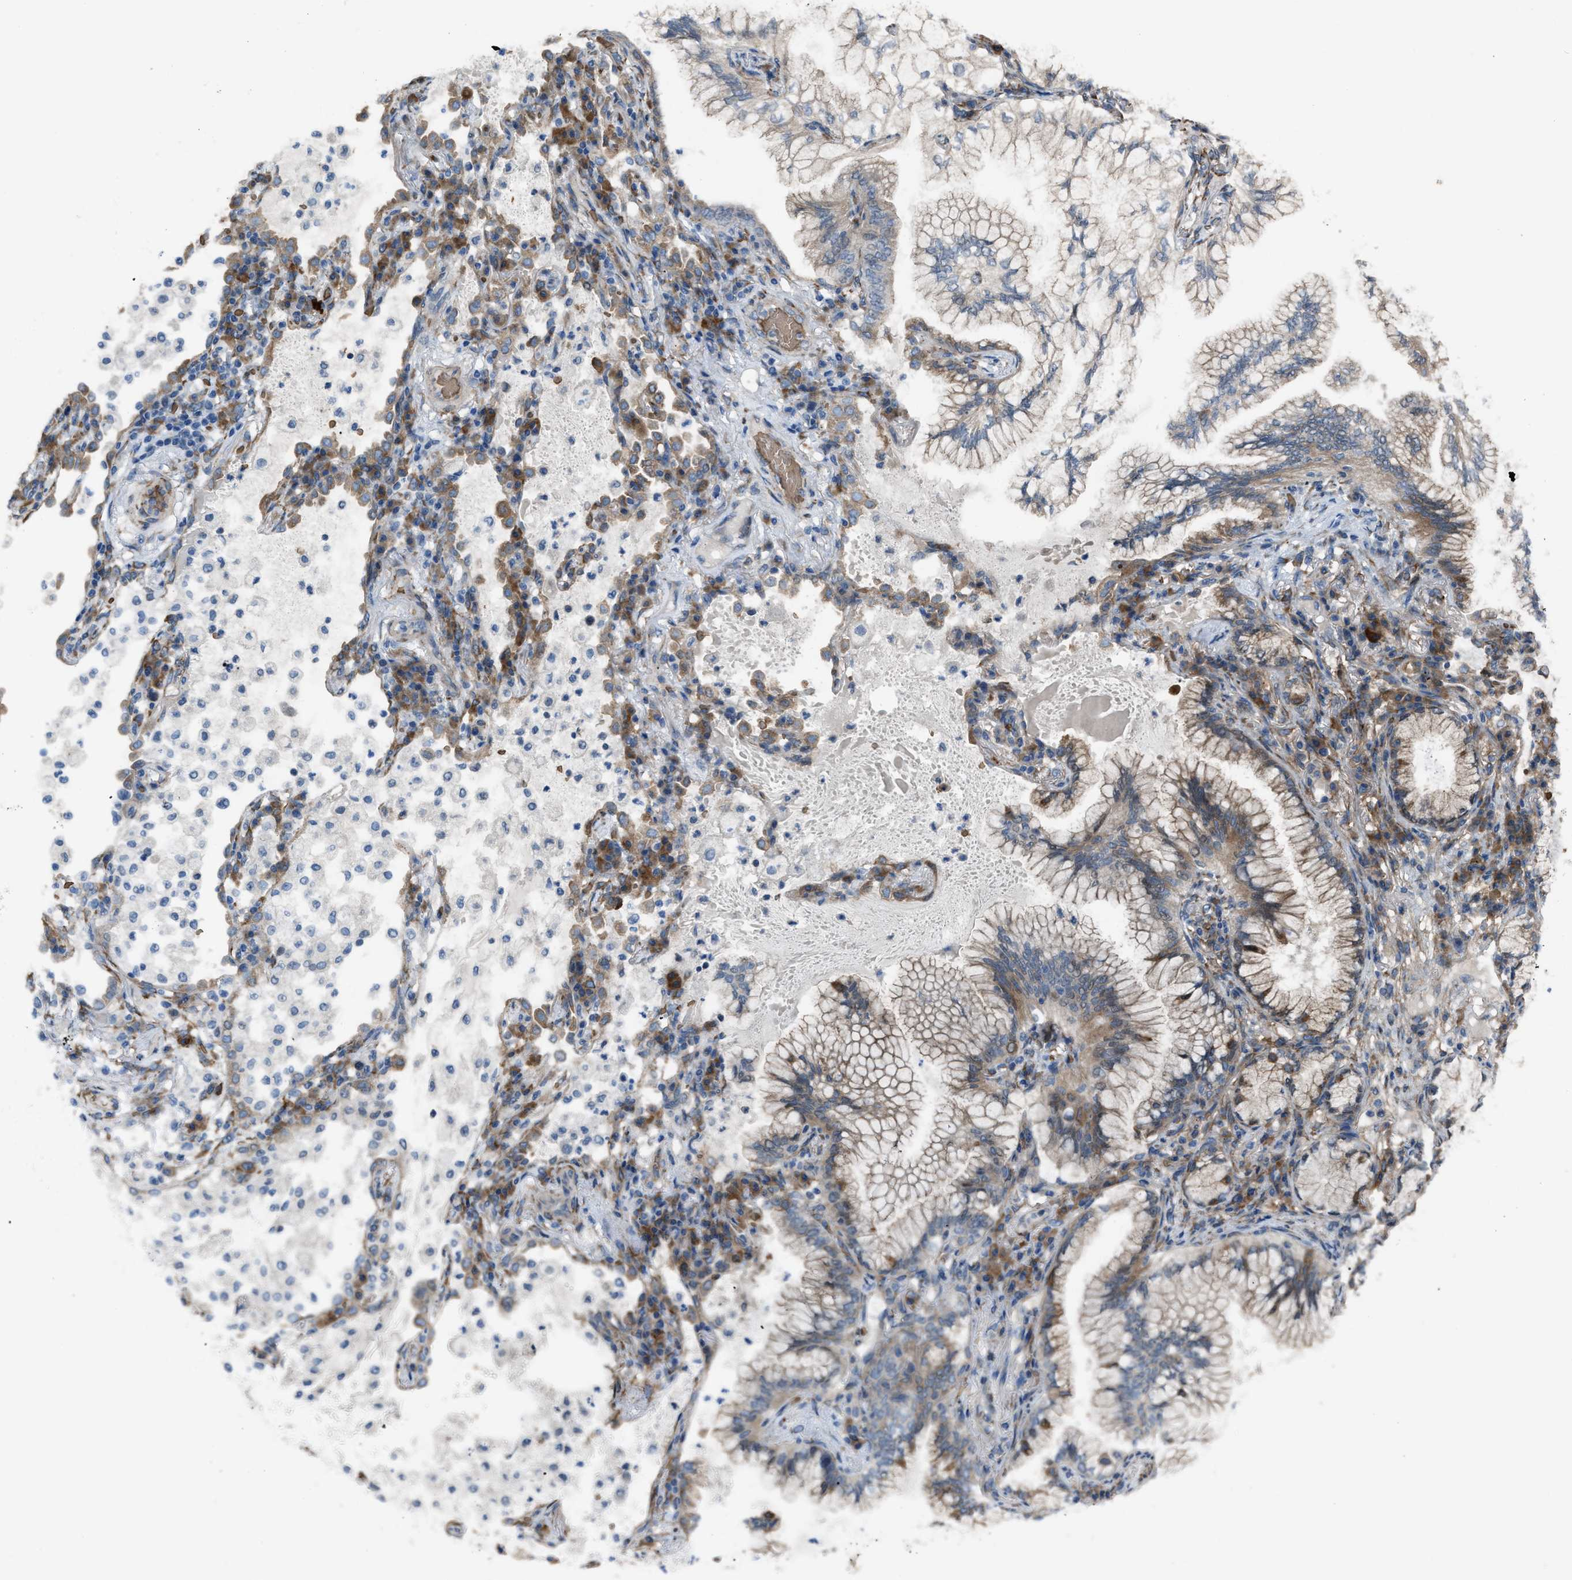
{"staining": {"intensity": "moderate", "quantity": ">75%", "location": "cytoplasmic/membranous"}, "tissue": "lung cancer", "cell_type": "Tumor cells", "image_type": "cancer", "snomed": [{"axis": "morphology", "description": "Adenocarcinoma, NOS"}, {"axis": "topography", "description": "Lung"}], "caption": "IHC photomicrograph of human lung cancer (adenocarcinoma) stained for a protein (brown), which exhibits medium levels of moderate cytoplasmic/membranous positivity in approximately >75% of tumor cells.", "gene": "SELENOM", "patient": {"sex": "female", "age": 70}}